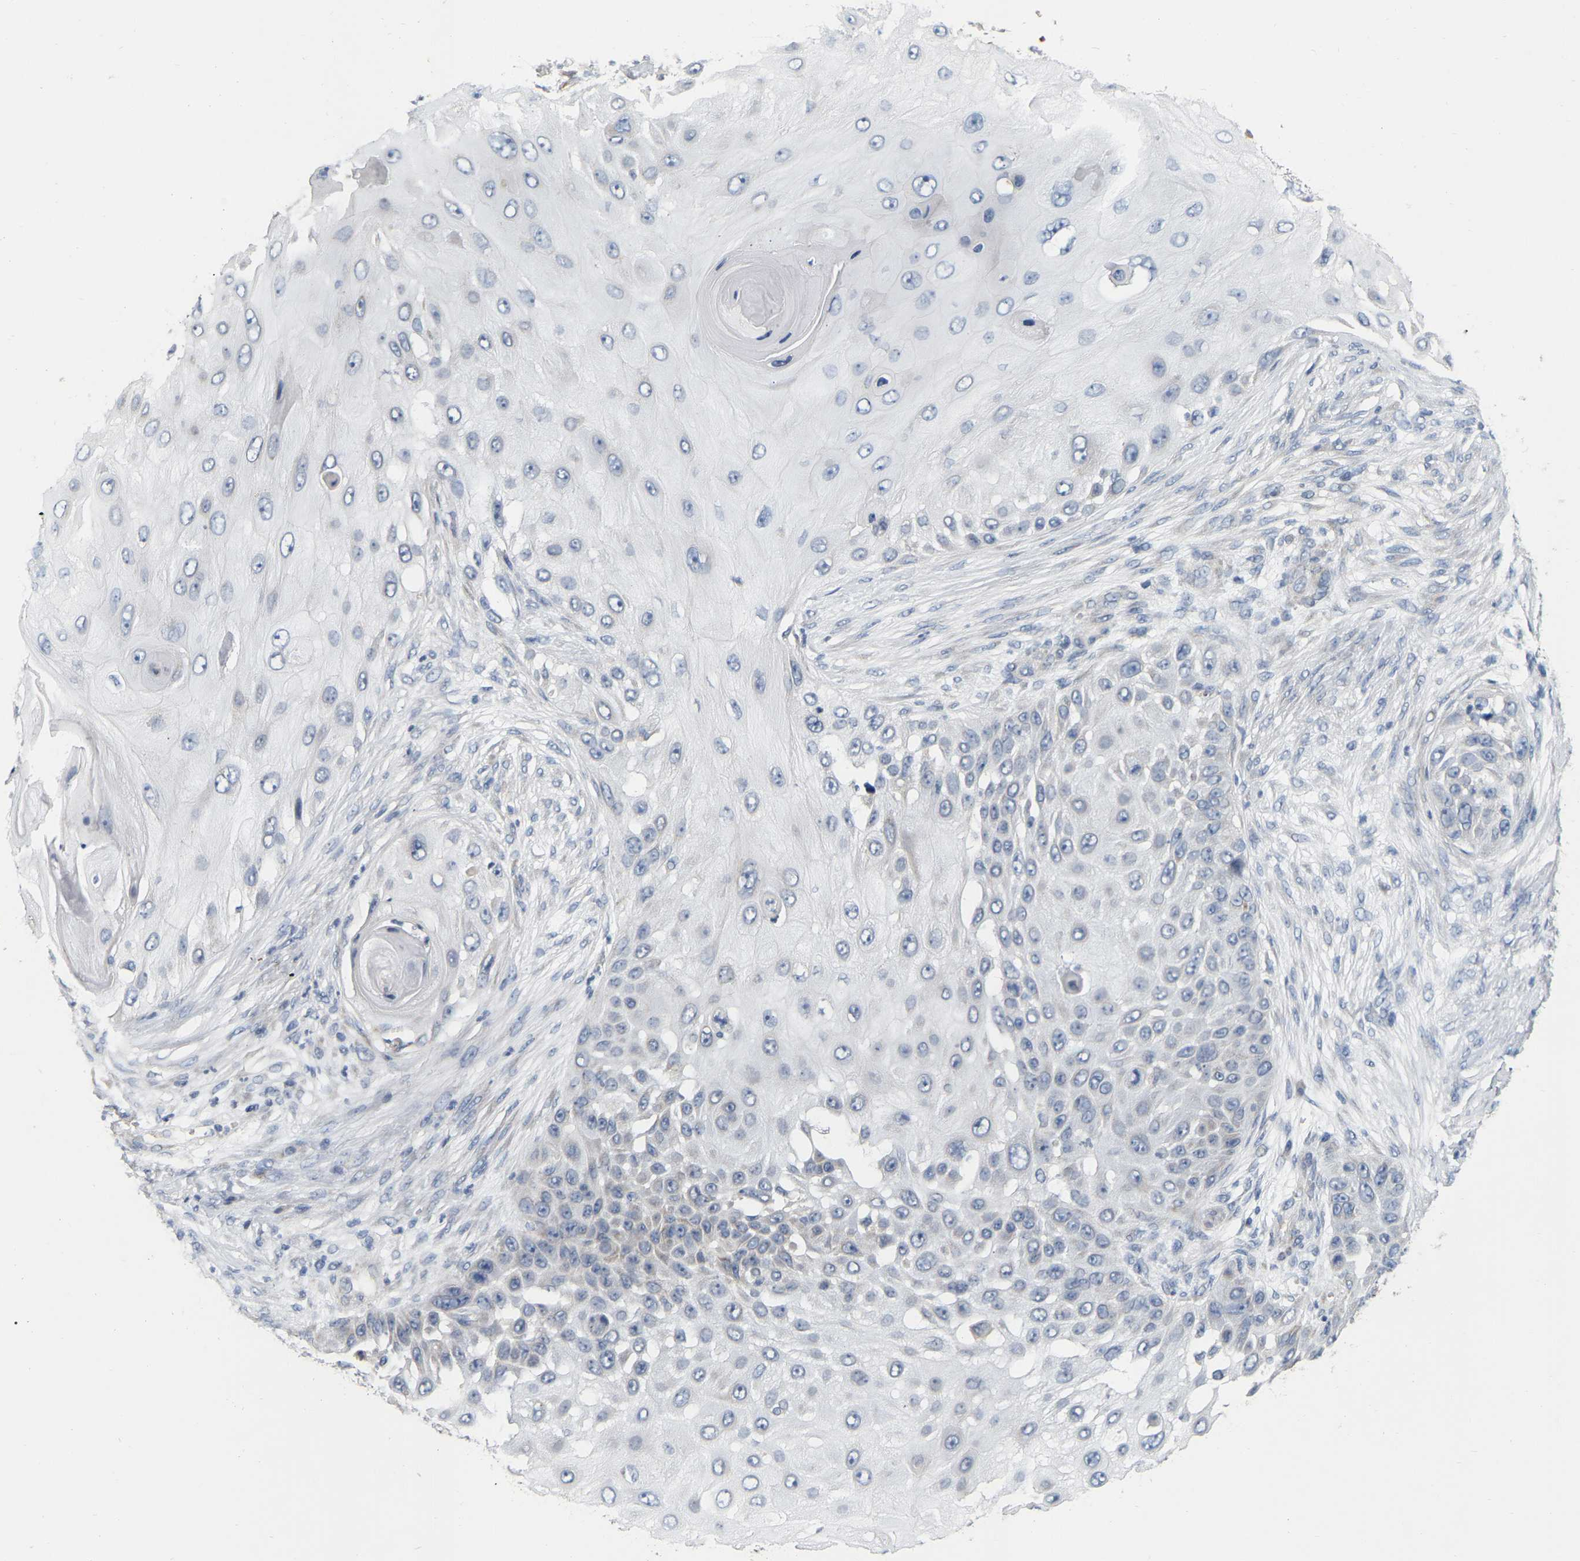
{"staining": {"intensity": "negative", "quantity": "none", "location": "none"}, "tissue": "skin cancer", "cell_type": "Tumor cells", "image_type": "cancer", "snomed": [{"axis": "morphology", "description": "Squamous cell carcinoma, NOS"}, {"axis": "topography", "description": "Skin"}], "caption": "Immunohistochemistry (IHC) micrograph of skin cancer stained for a protein (brown), which demonstrates no positivity in tumor cells. Nuclei are stained in blue.", "gene": "SSH1", "patient": {"sex": "female", "age": 44}}